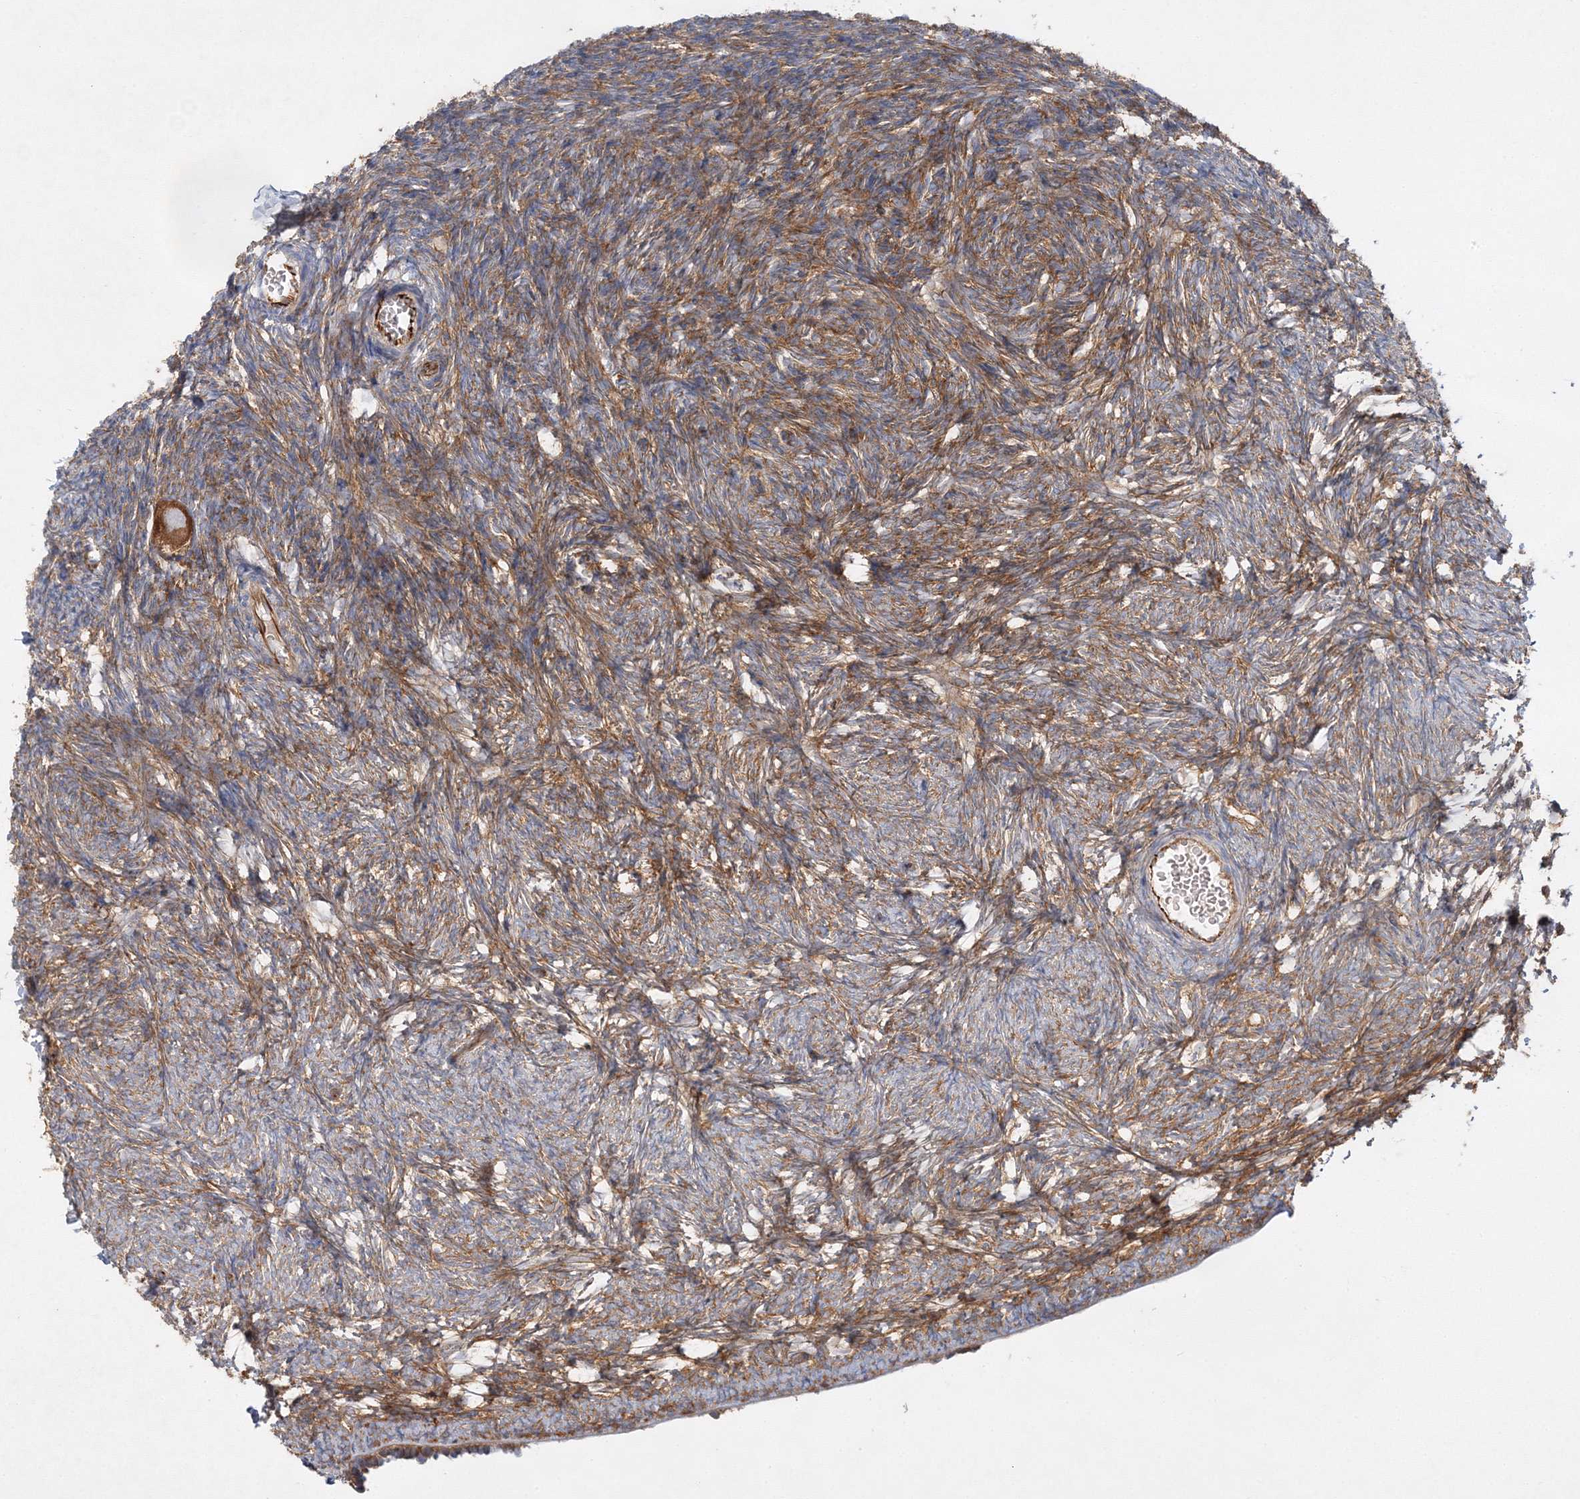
{"staining": {"intensity": "strong", "quantity": ">75%", "location": "cytoplasmic/membranous"}, "tissue": "ovary", "cell_type": "Follicle cells", "image_type": "normal", "snomed": [{"axis": "morphology", "description": "Normal tissue, NOS"}, {"axis": "topography", "description": "Ovary"}], "caption": "Protein expression analysis of benign human ovary reveals strong cytoplasmic/membranous positivity in about >75% of follicle cells. The protein is stained brown, and the nuclei are stained in blue (DAB (3,3'-diaminobenzidine) IHC with brightfield microscopy, high magnification).", "gene": "WDR37", "patient": {"sex": "female", "age": 34}}